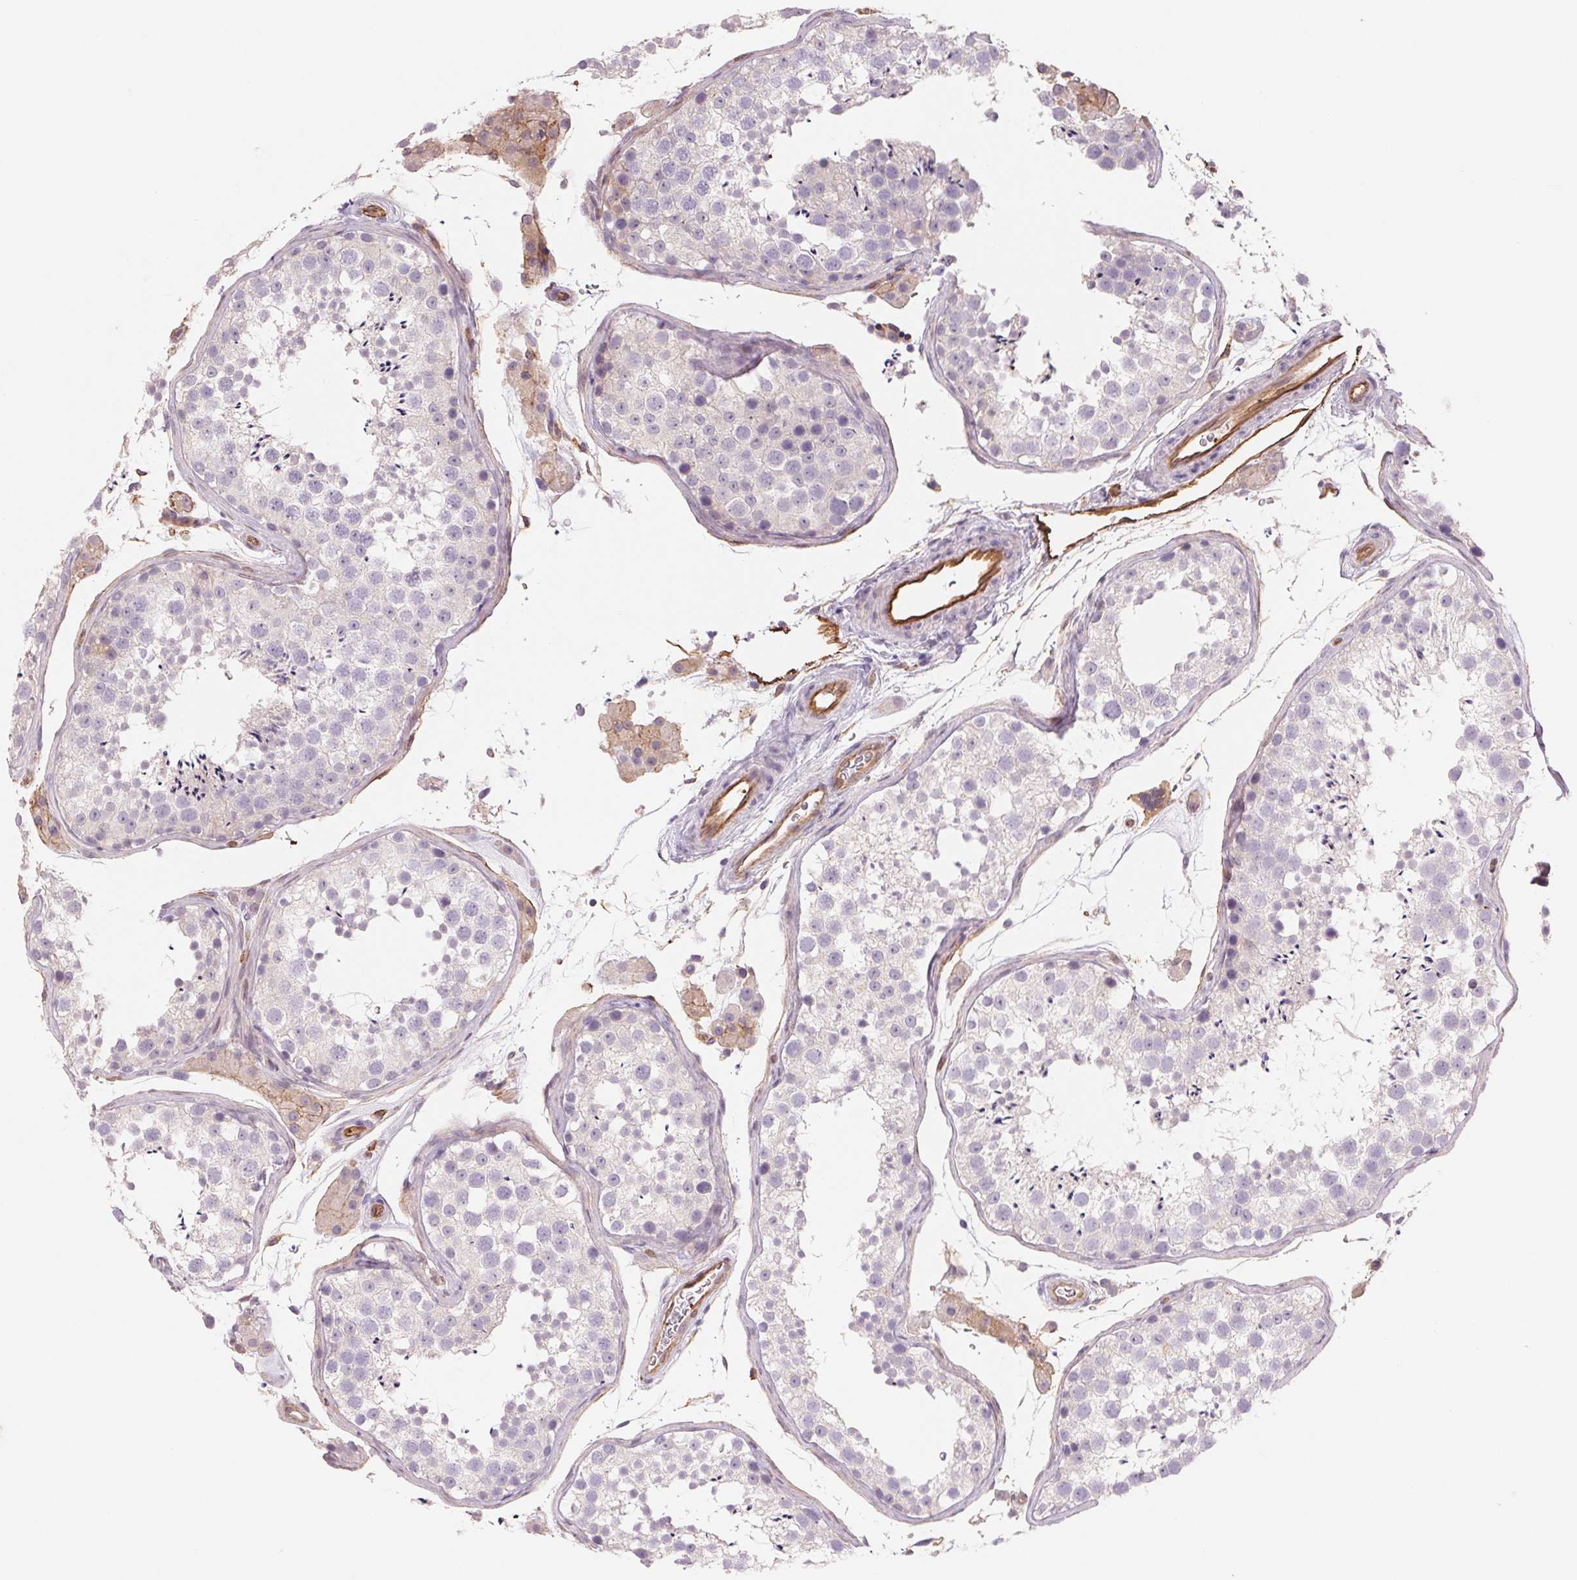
{"staining": {"intensity": "negative", "quantity": "none", "location": "none"}, "tissue": "testis", "cell_type": "Cells in seminiferous ducts", "image_type": "normal", "snomed": [{"axis": "morphology", "description": "Normal tissue, NOS"}, {"axis": "topography", "description": "Testis"}], "caption": "Cells in seminiferous ducts are negative for brown protein staining in unremarkable testis. (DAB (3,3'-diaminobenzidine) immunohistochemistry visualized using brightfield microscopy, high magnification).", "gene": "ANKRD13B", "patient": {"sex": "male", "age": 41}}